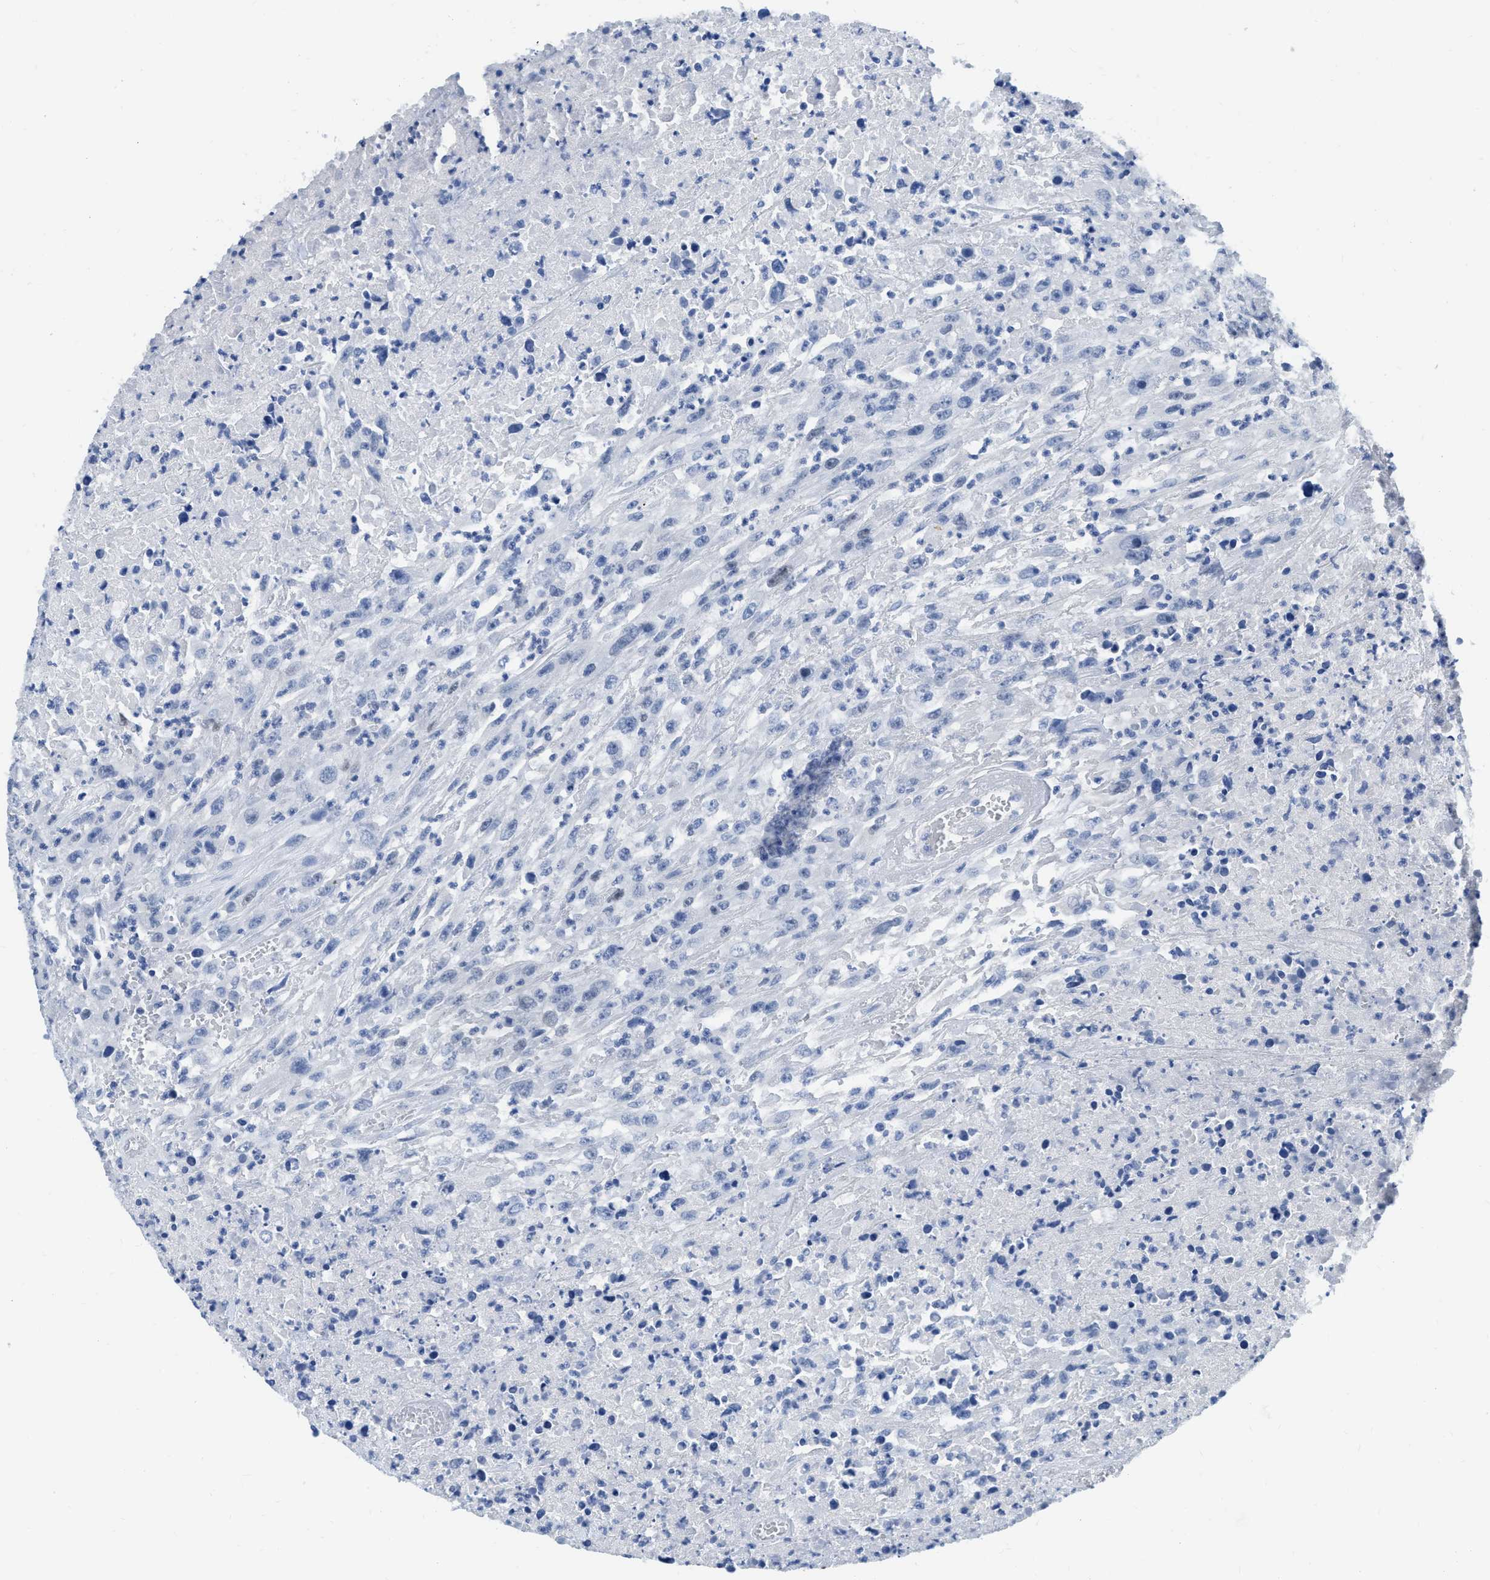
{"staining": {"intensity": "negative", "quantity": "none", "location": "none"}, "tissue": "urothelial cancer", "cell_type": "Tumor cells", "image_type": "cancer", "snomed": [{"axis": "morphology", "description": "Urothelial carcinoma, High grade"}, {"axis": "topography", "description": "Urinary bladder"}], "caption": "An immunohistochemistry photomicrograph of urothelial carcinoma (high-grade) is shown. There is no staining in tumor cells of urothelial carcinoma (high-grade).", "gene": "TCF7", "patient": {"sex": "male", "age": 46}}